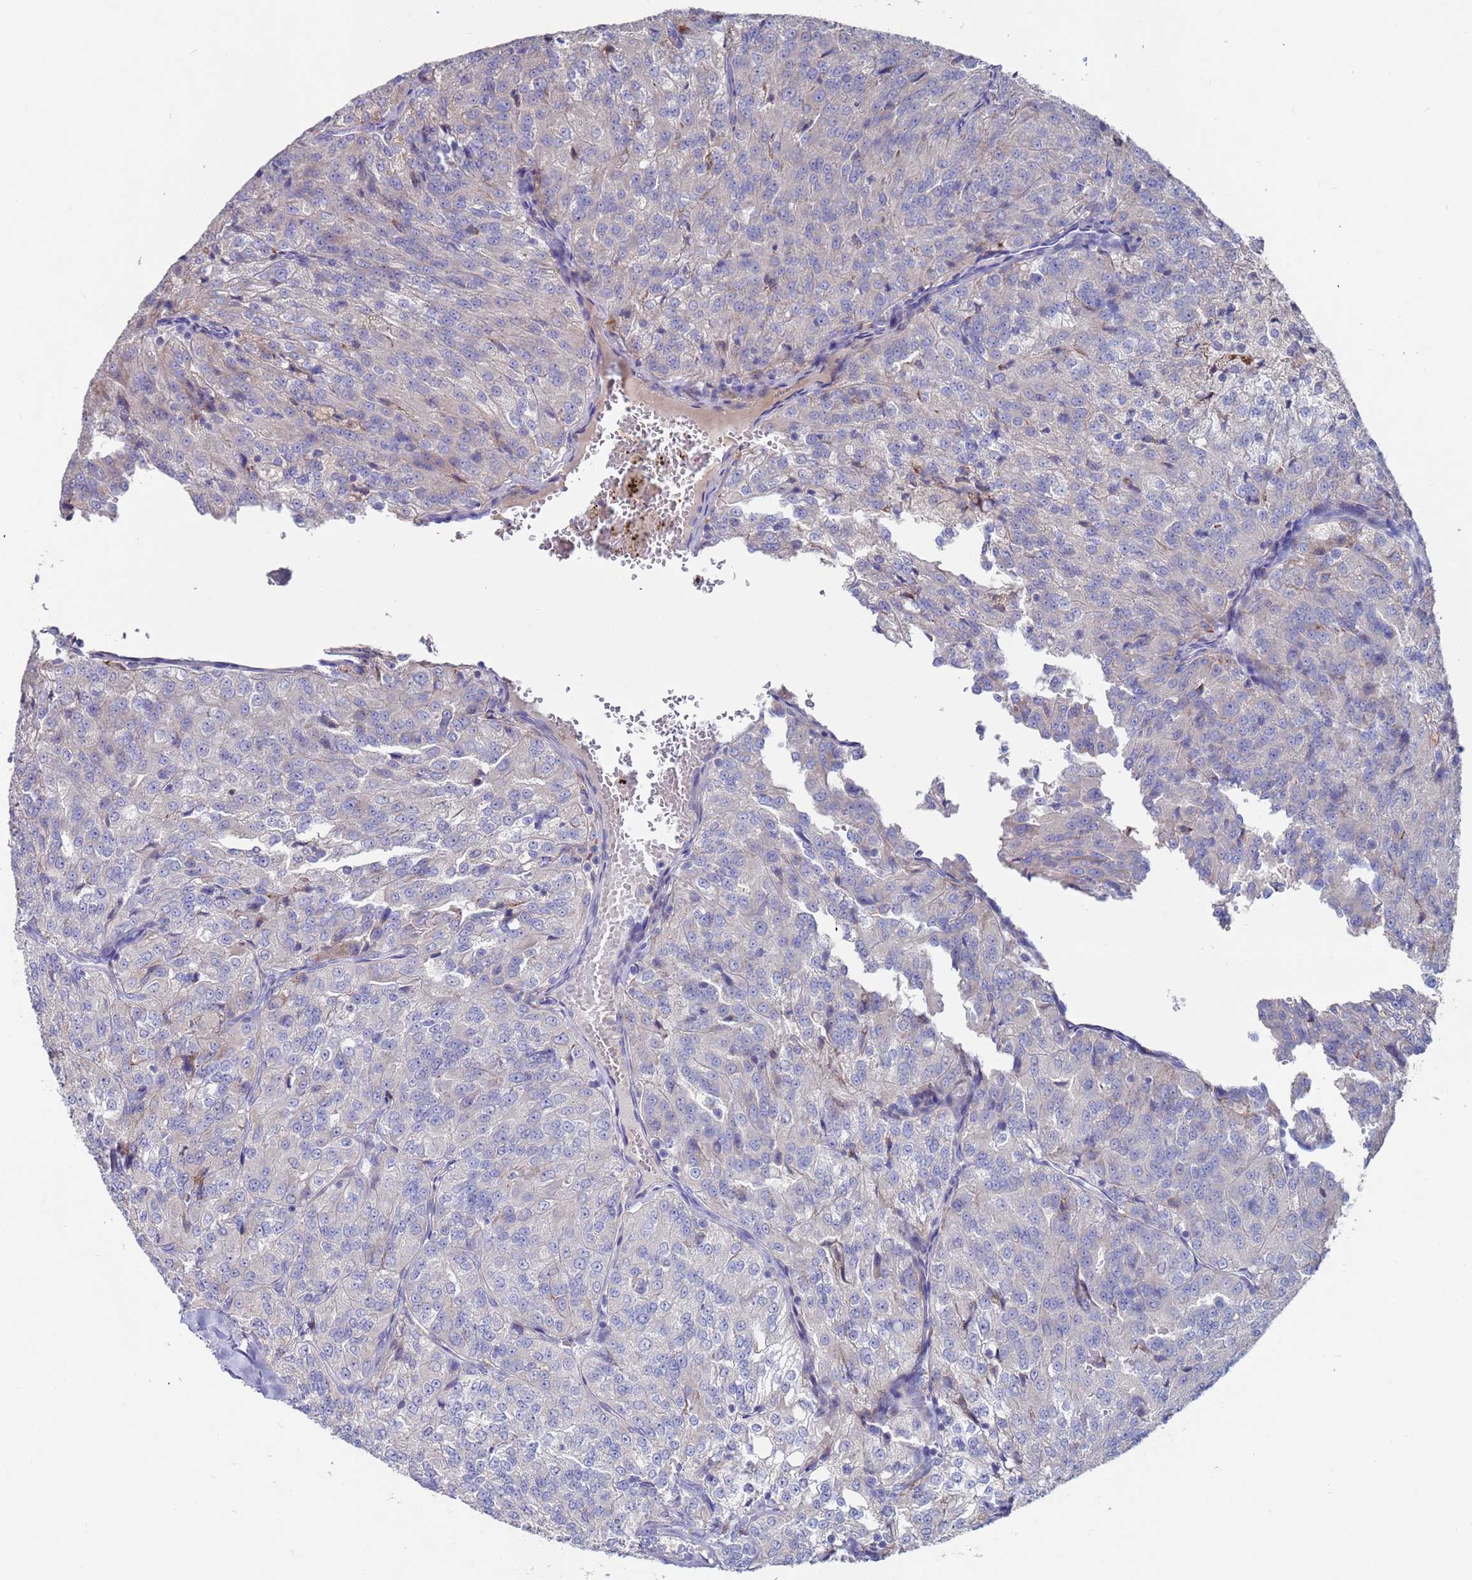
{"staining": {"intensity": "negative", "quantity": "none", "location": "none"}, "tissue": "renal cancer", "cell_type": "Tumor cells", "image_type": "cancer", "snomed": [{"axis": "morphology", "description": "Adenocarcinoma, NOS"}, {"axis": "topography", "description": "Kidney"}], "caption": "Tumor cells show no significant positivity in renal adenocarcinoma.", "gene": "FBXO27", "patient": {"sex": "female", "age": 63}}